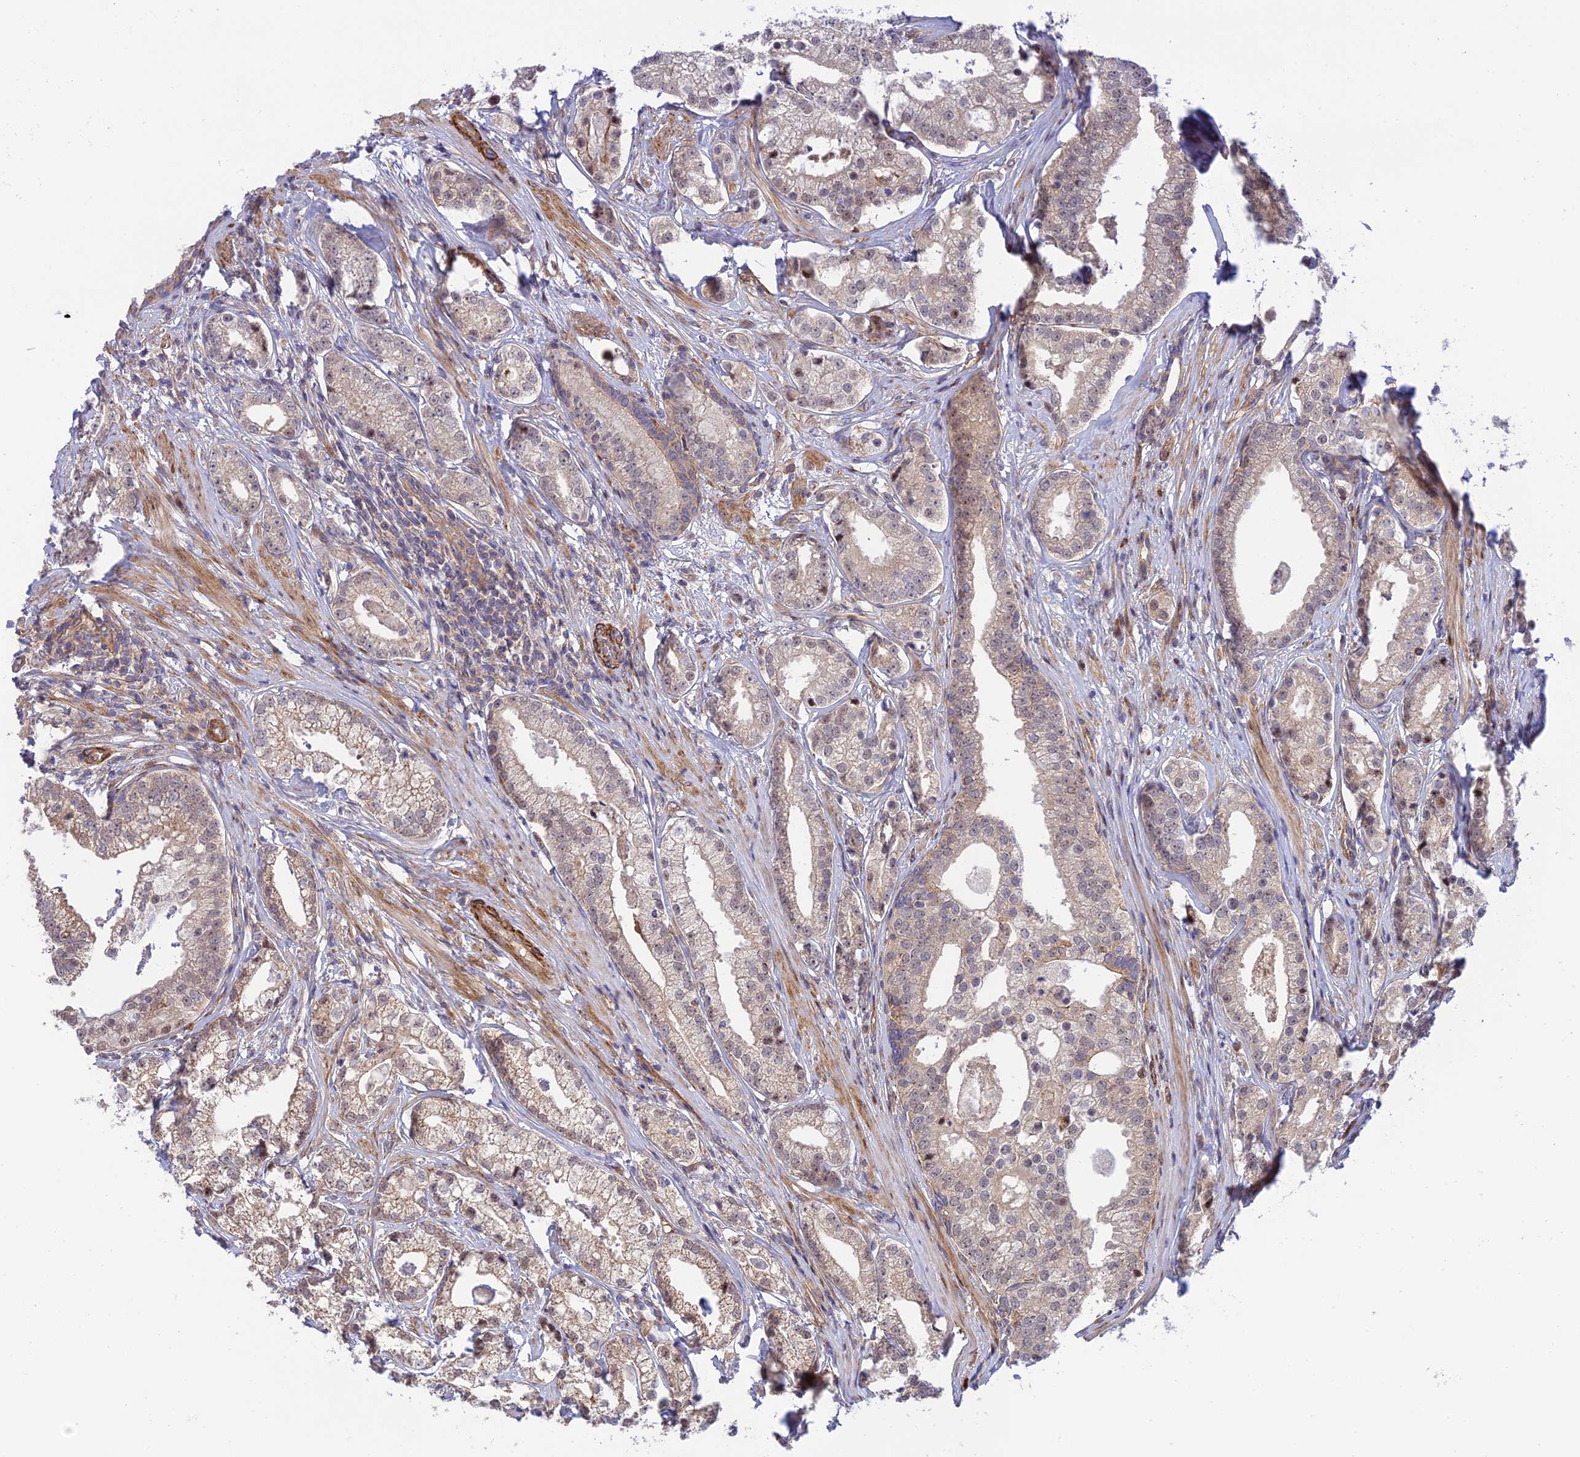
{"staining": {"intensity": "weak", "quantity": "25%-75%", "location": "cytoplasmic/membranous,nuclear"}, "tissue": "prostate cancer", "cell_type": "Tumor cells", "image_type": "cancer", "snomed": [{"axis": "morphology", "description": "Adenocarcinoma, High grade"}, {"axis": "topography", "description": "Prostate"}], "caption": "This is a histology image of immunohistochemistry staining of prostate adenocarcinoma (high-grade), which shows weak staining in the cytoplasmic/membranous and nuclear of tumor cells.", "gene": "ZNF584", "patient": {"sex": "male", "age": 69}}